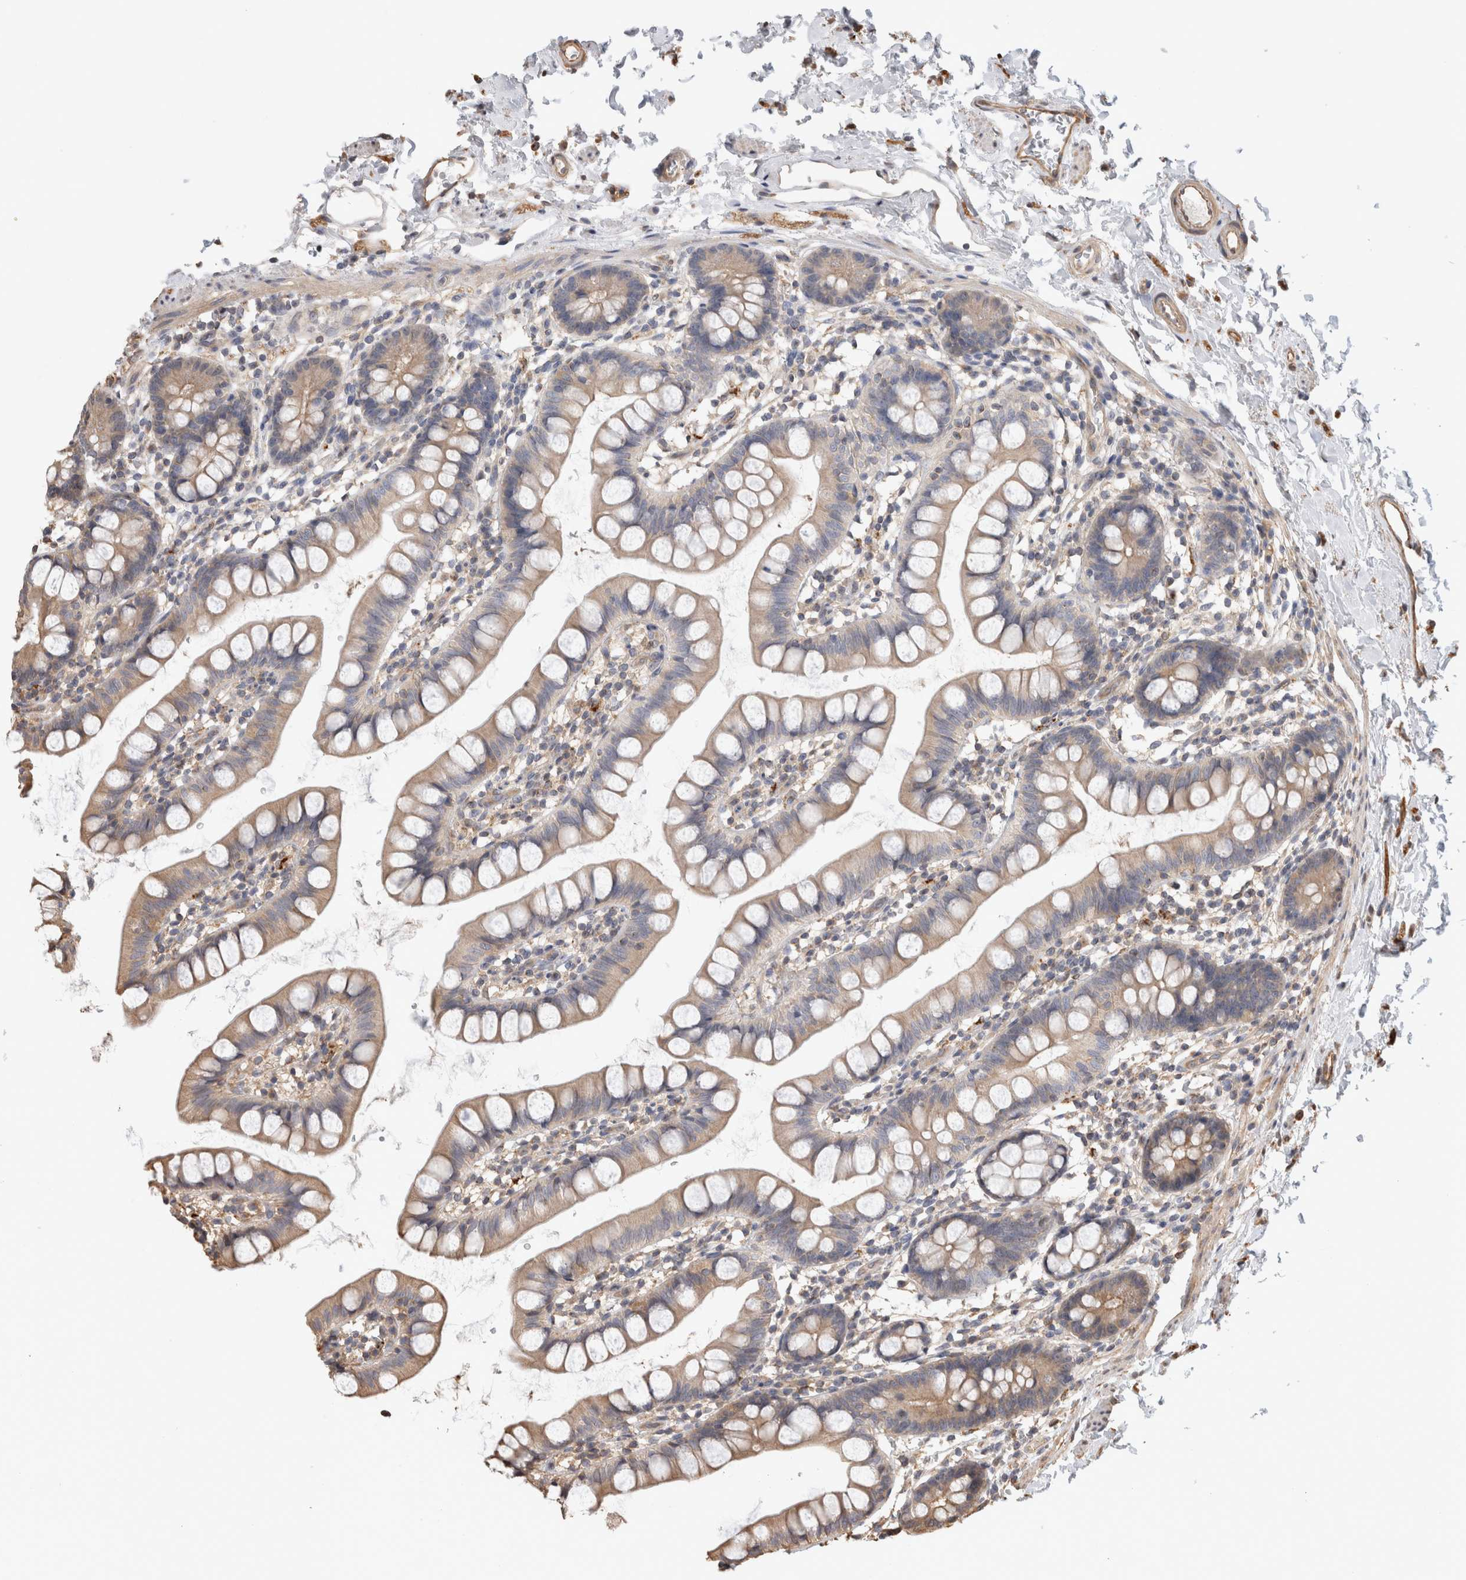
{"staining": {"intensity": "weak", "quantity": ">75%", "location": "cytoplasmic/membranous"}, "tissue": "small intestine", "cell_type": "Glandular cells", "image_type": "normal", "snomed": [{"axis": "morphology", "description": "Normal tissue, NOS"}, {"axis": "topography", "description": "Small intestine"}], "caption": "The photomicrograph displays a brown stain indicating the presence of a protein in the cytoplasmic/membranous of glandular cells in small intestine.", "gene": "CLIP1", "patient": {"sex": "female", "age": 84}}